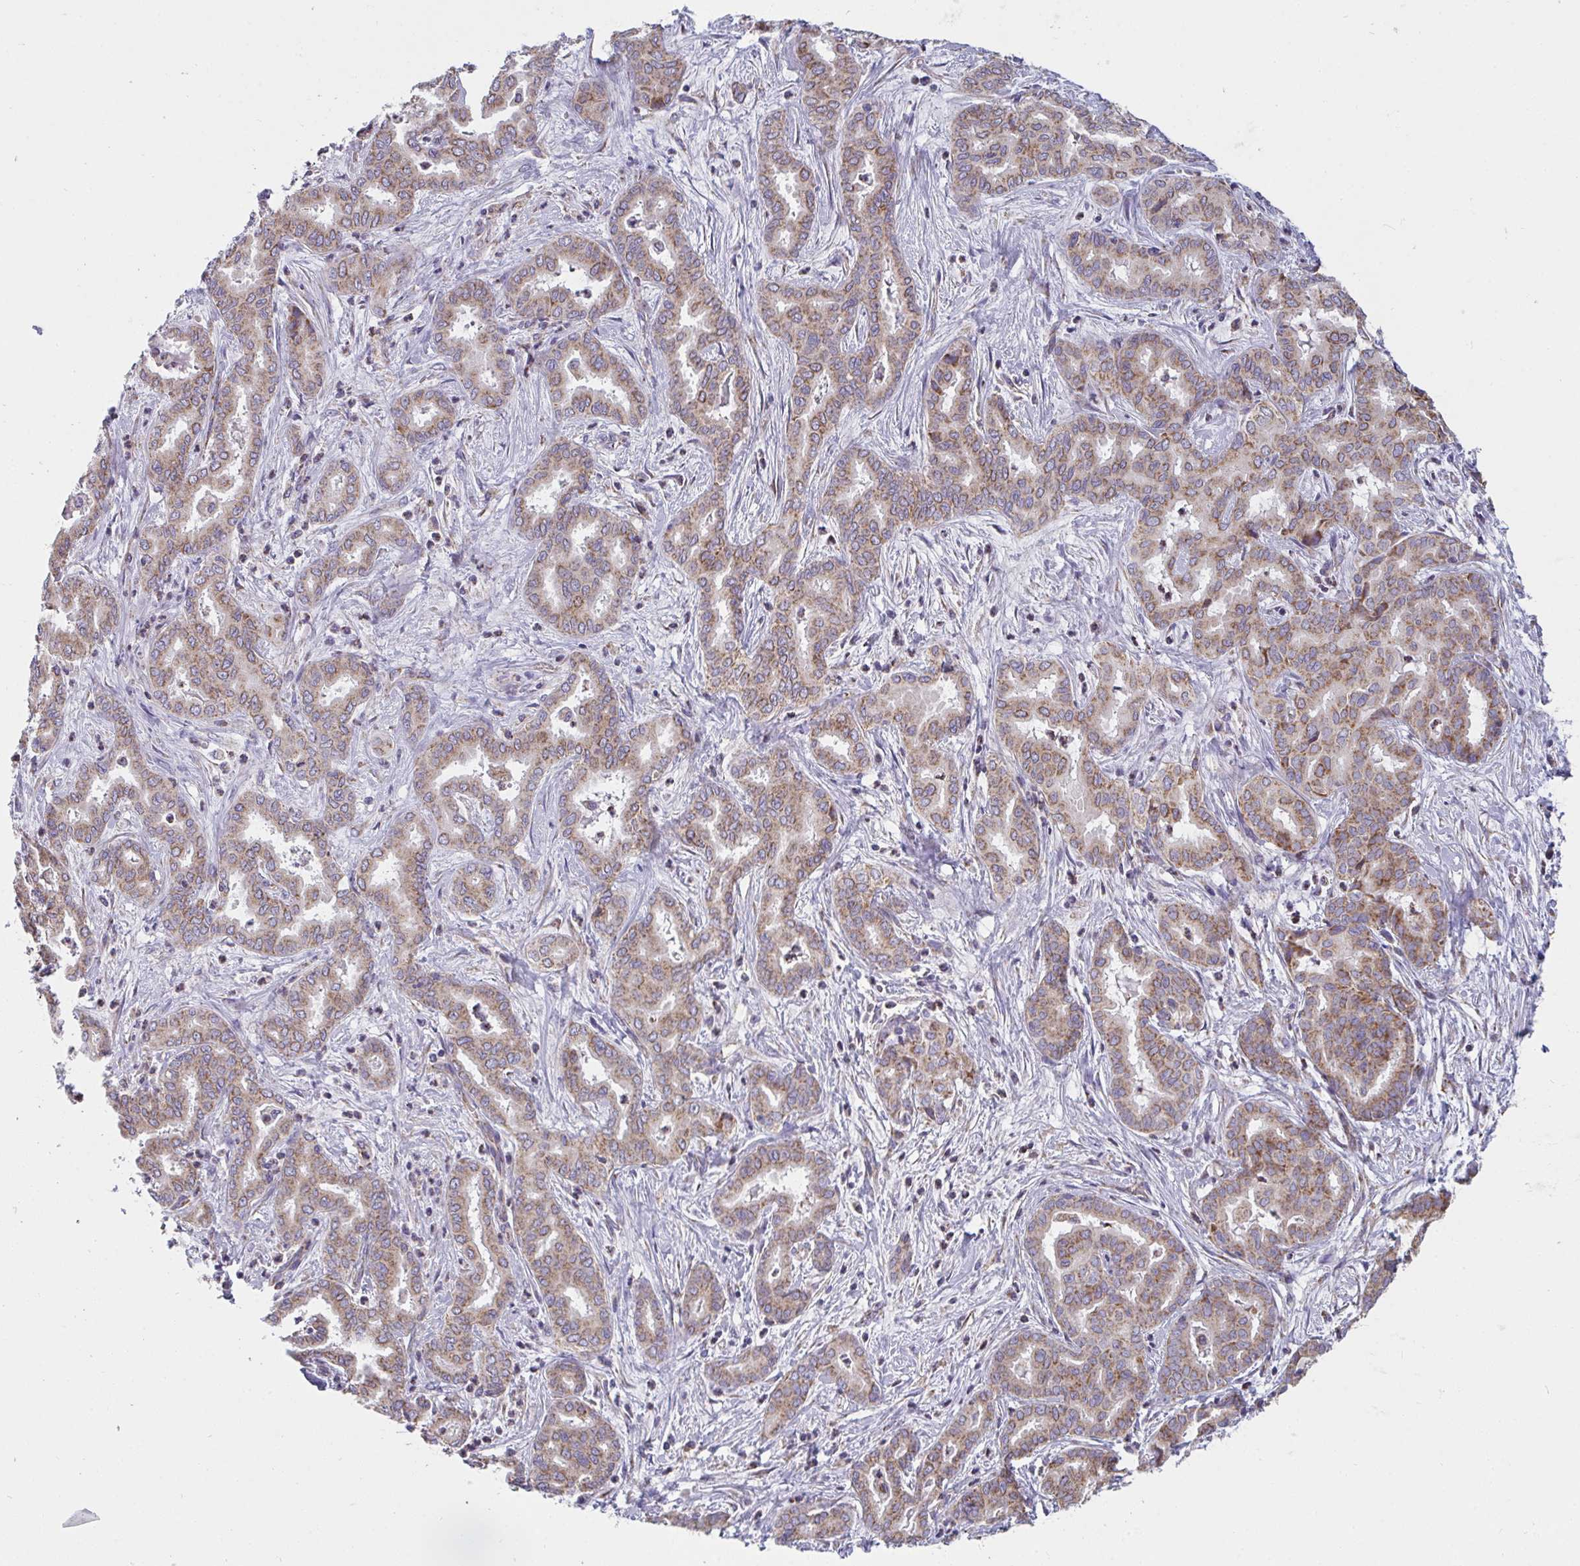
{"staining": {"intensity": "weak", "quantity": ">75%", "location": "cytoplasmic/membranous"}, "tissue": "liver cancer", "cell_type": "Tumor cells", "image_type": "cancer", "snomed": [{"axis": "morphology", "description": "Cholangiocarcinoma"}, {"axis": "topography", "description": "Liver"}], "caption": "There is low levels of weak cytoplasmic/membranous positivity in tumor cells of liver cancer, as demonstrated by immunohistochemical staining (brown color).", "gene": "FAHD1", "patient": {"sex": "female", "age": 64}}